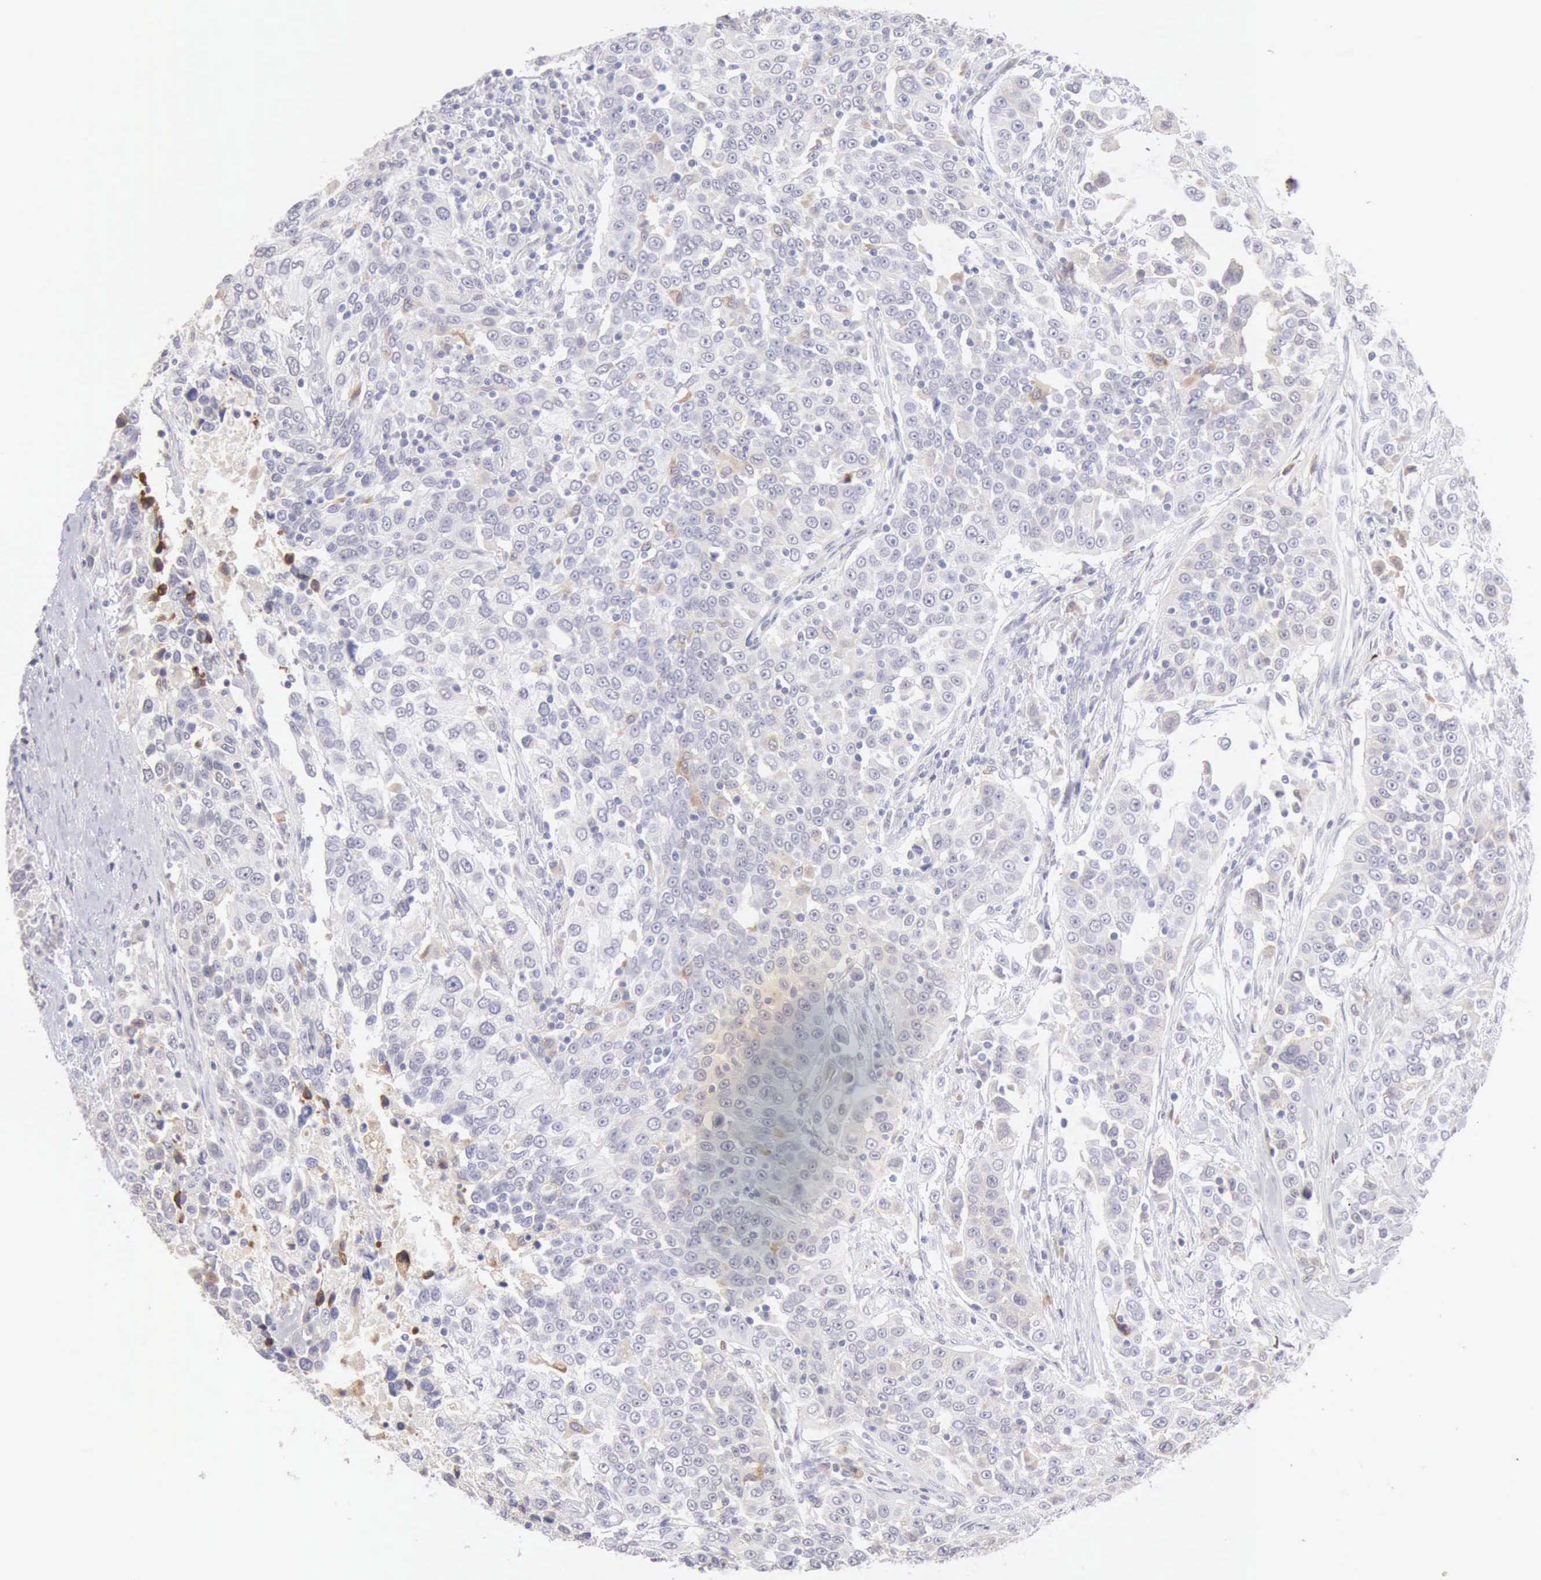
{"staining": {"intensity": "negative", "quantity": "none", "location": "none"}, "tissue": "urothelial cancer", "cell_type": "Tumor cells", "image_type": "cancer", "snomed": [{"axis": "morphology", "description": "Urothelial carcinoma, High grade"}, {"axis": "topography", "description": "Urinary bladder"}], "caption": "Immunohistochemical staining of urothelial carcinoma (high-grade) reveals no significant expression in tumor cells.", "gene": "RNASE1", "patient": {"sex": "female", "age": 80}}